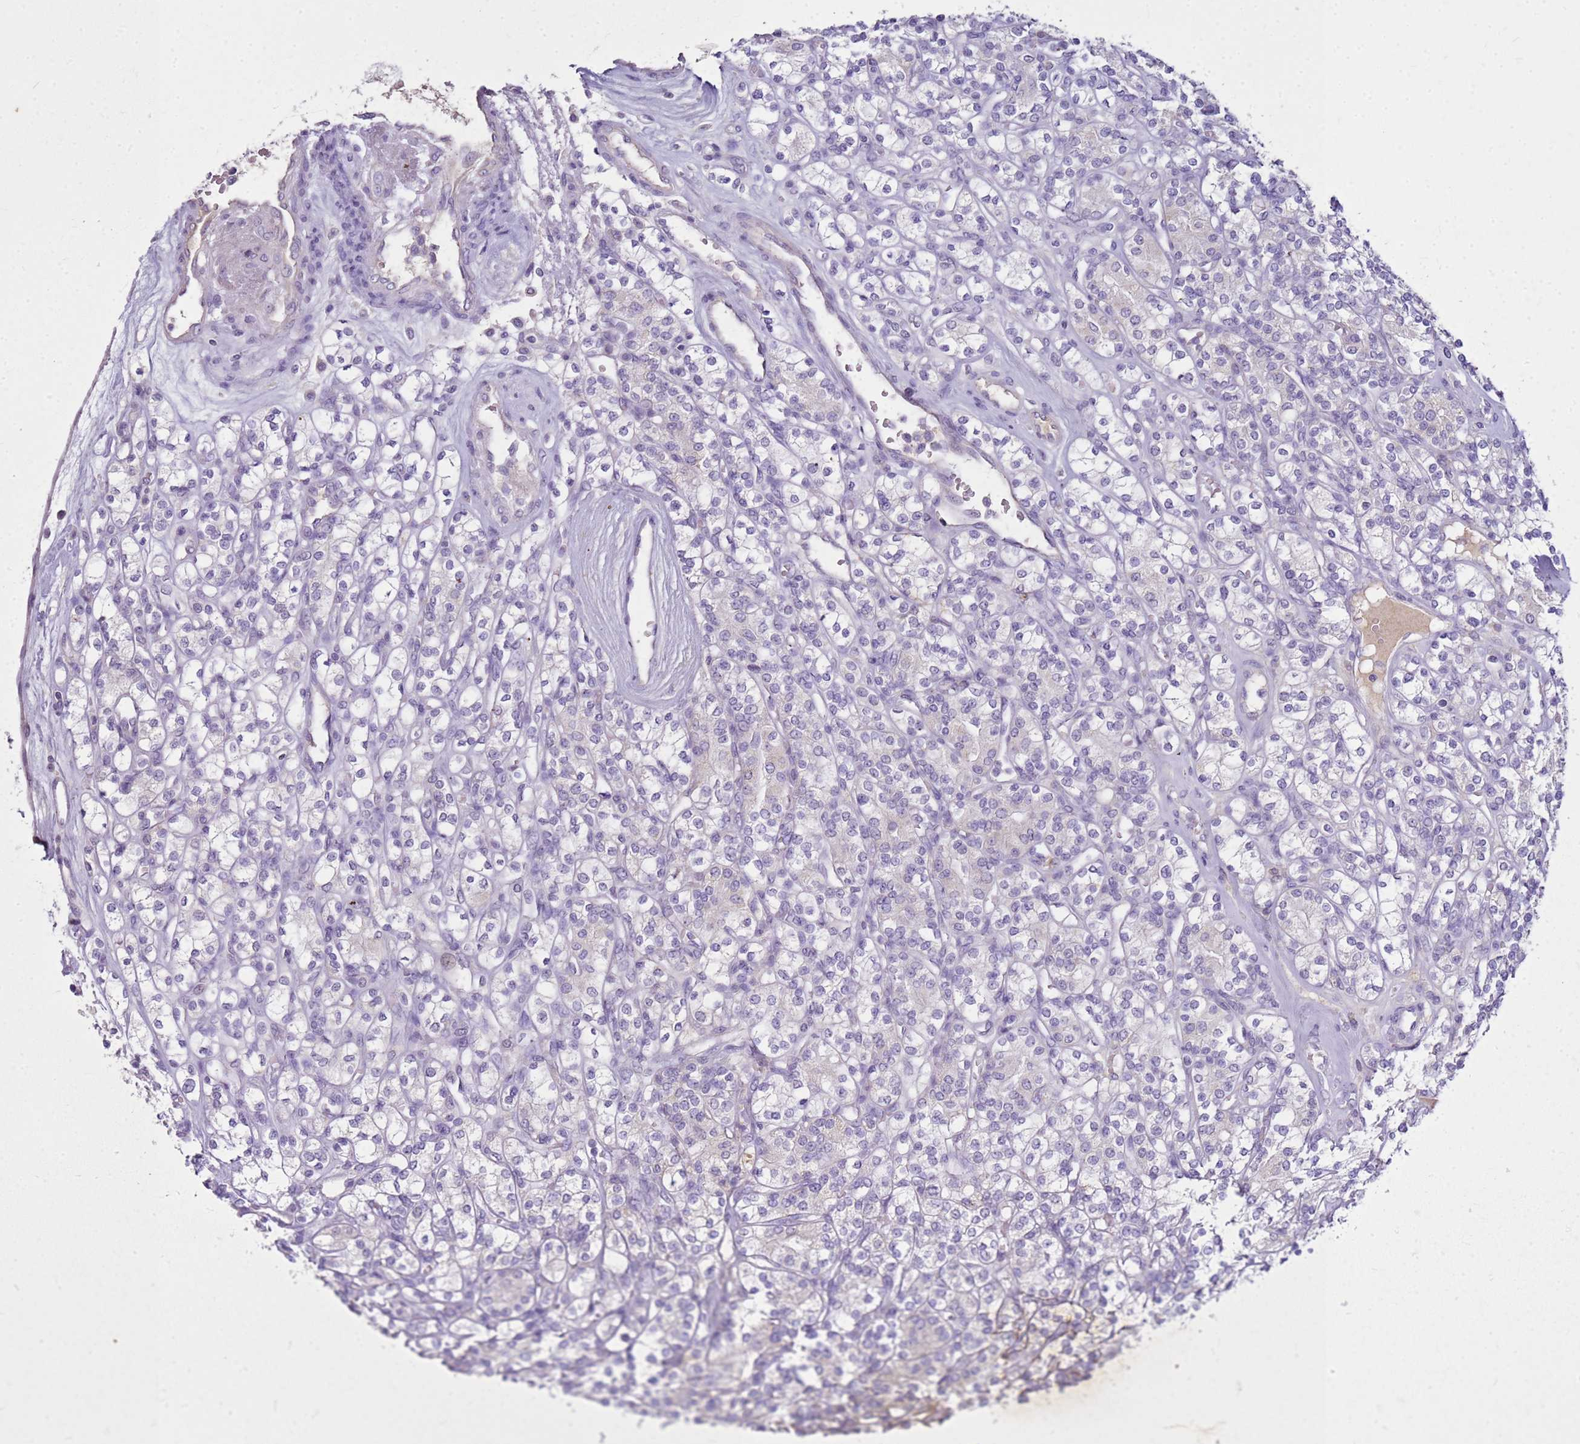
{"staining": {"intensity": "negative", "quantity": "none", "location": "none"}, "tissue": "renal cancer", "cell_type": "Tumor cells", "image_type": "cancer", "snomed": [{"axis": "morphology", "description": "Adenocarcinoma, NOS"}, {"axis": "topography", "description": "Kidney"}], "caption": "Immunohistochemistry (IHC) photomicrograph of renal adenocarcinoma stained for a protein (brown), which shows no expression in tumor cells.", "gene": "FABP2", "patient": {"sex": "male", "age": 77}}